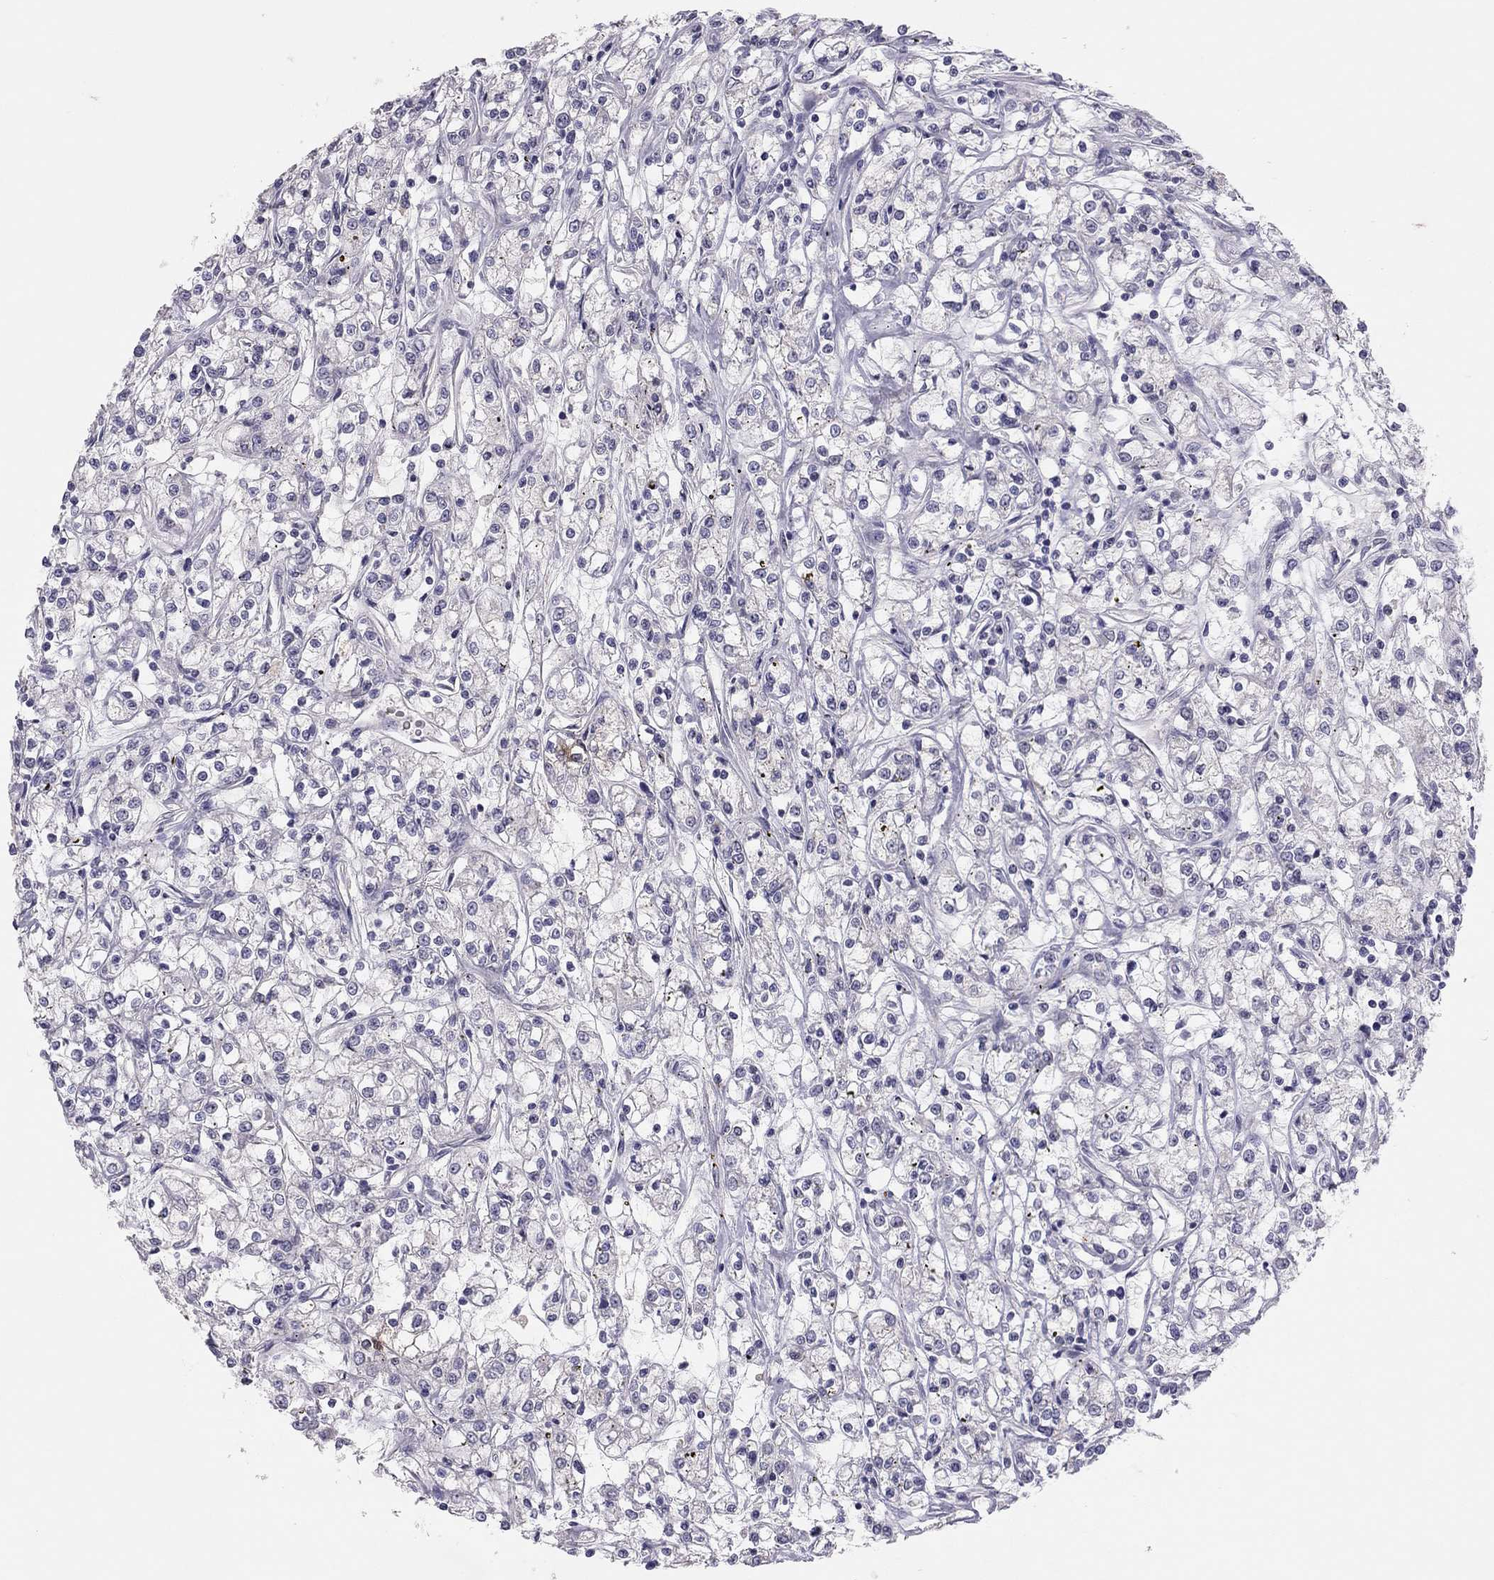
{"staining": {"intensity": "negative", "quantity": "none", "location": "none"}, "tissue": "renal cancer", "cell_type": "Tumor cells", "image_type": "cancer", "snomed": [{"axis": "morphology", "description": "Adenocarcinoma, NOS"}, {"axis": "topography", "description": "Kidney"}], "caption": "This is a micrograph of immunohistochemistry staining of renal adenocarcinoma, which shows no expression in tumor cells.", "gene": "ADORA2A", "patient": {"sex": "female", "age": 59}}